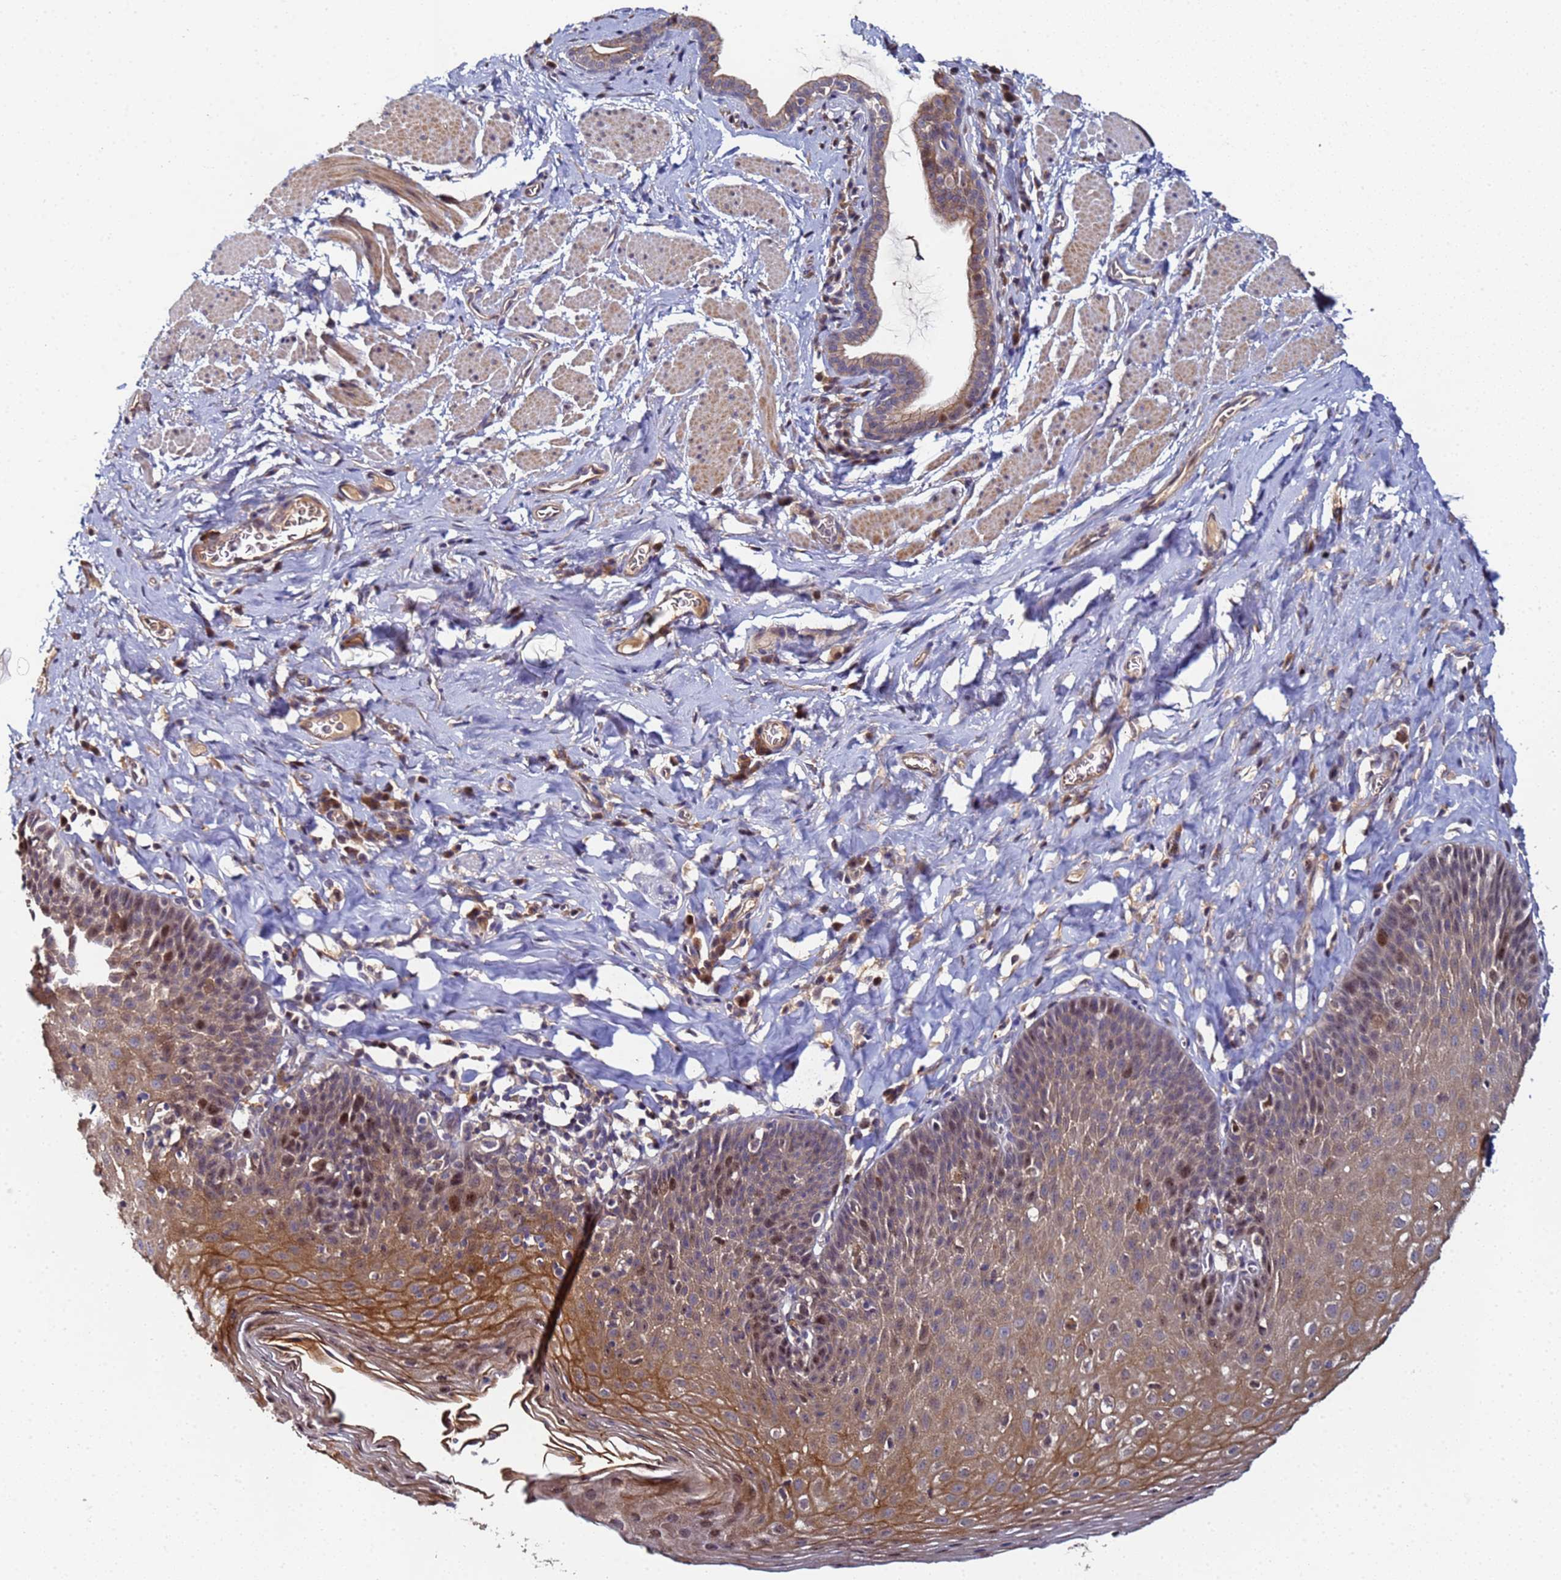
{"staining": {"intensity": "strong", "quantity": "25%-75%", "location": "cytoplasmic/membranous,nuclear"}, "tissue": "esophagus", "cell_type": "Squamous epithelial cells", "image_type": "normal", "snomed": [{"axis": "morphology", "description": "Normal tissue, NOS"}, {"axis": "topography", "description": "Esophagus"}], "caption": "Protein analysis of normal esophagus exhibits strong cytoplasmic/membranous,nuclear positivity in about 25%-75% of squamous epithelial cells. (DAB = brown stain, brightfield microscopy at high magnification).", "gene": "OSER1", "patient": {"sex": "female", "age": 61}}